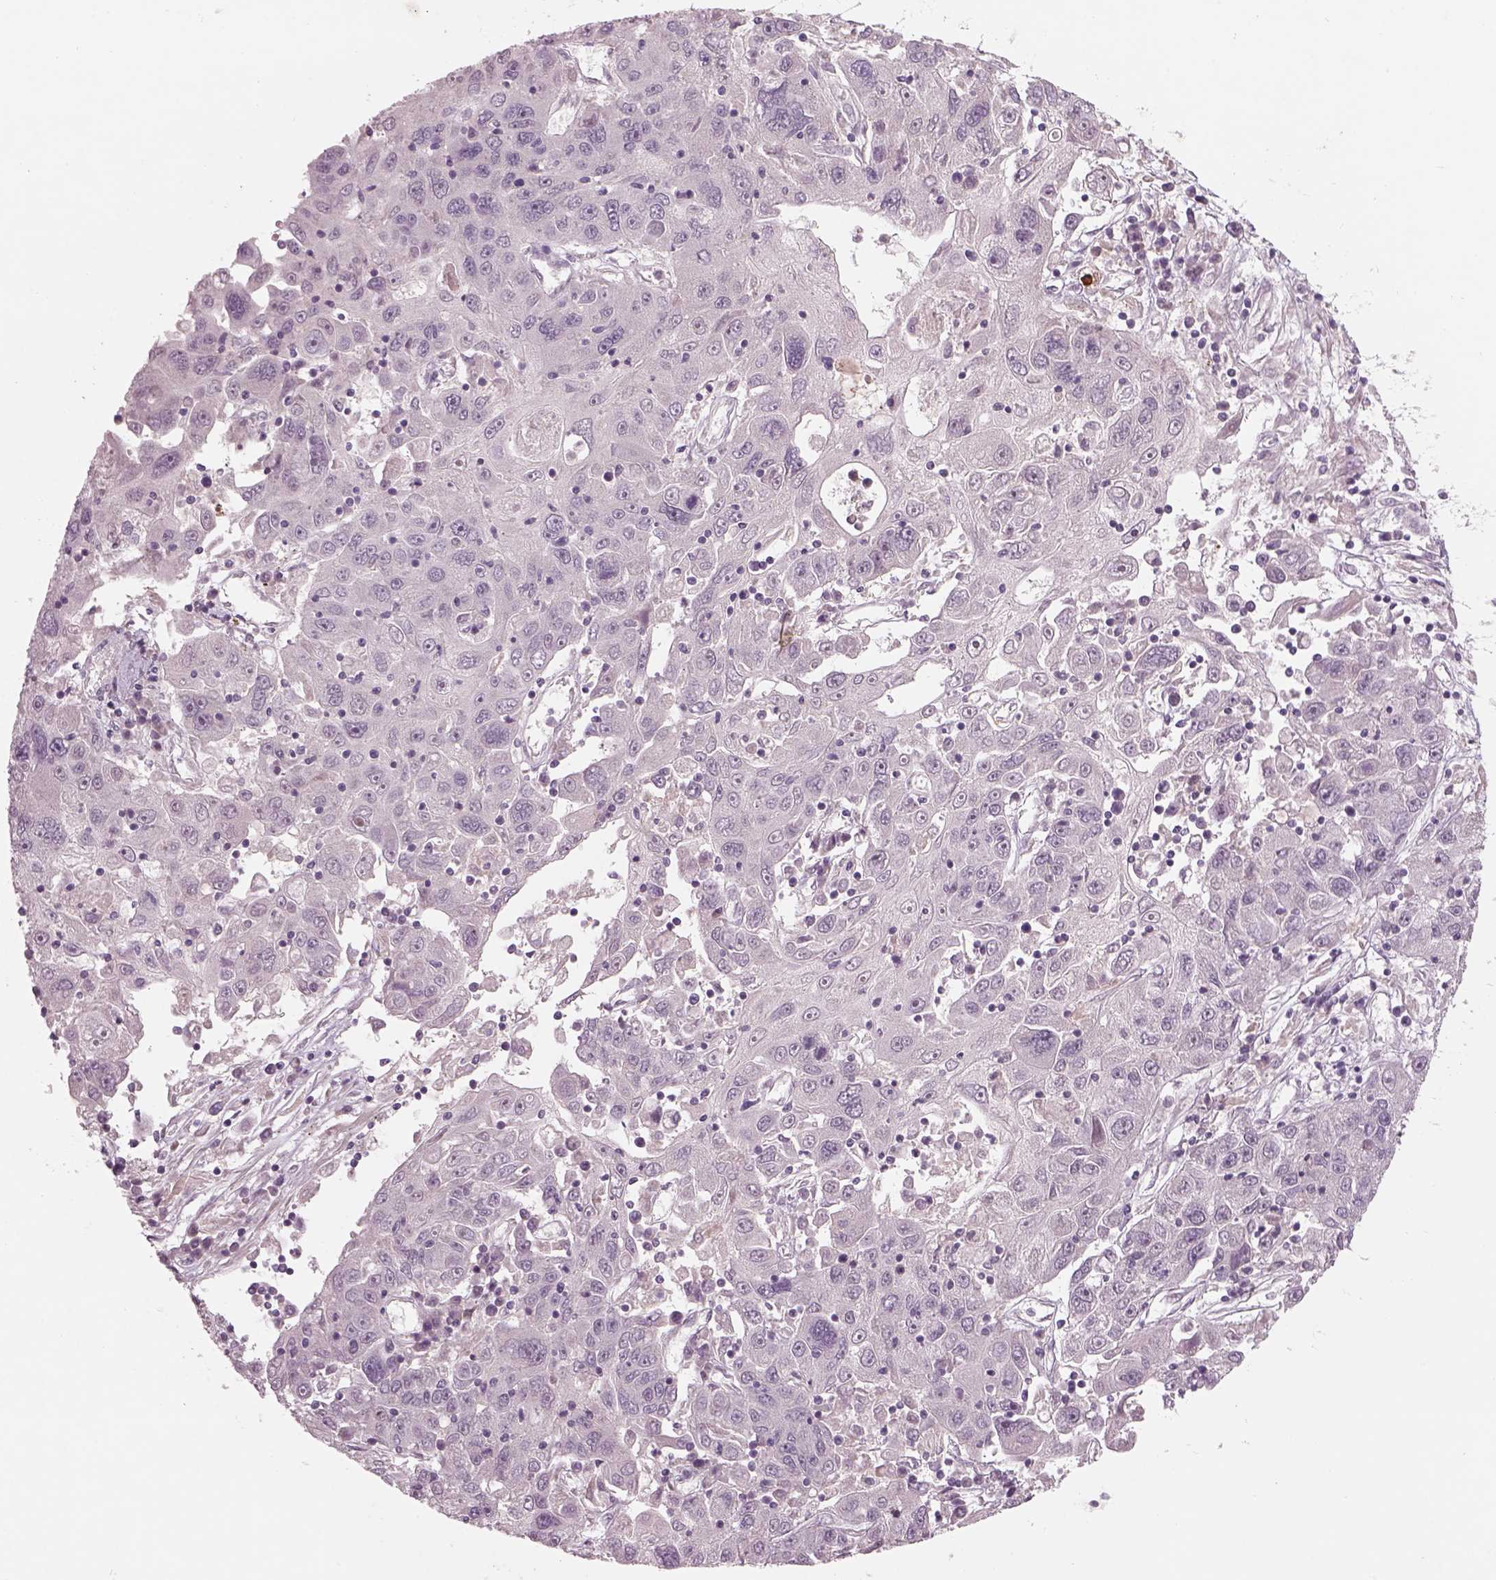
{"staining": {"intensity": "negative", "quantity": "none", "location": "none"}, "tissue": "stomach cancer", "cell_type": "Tumor cells", "image_type": "cancer", "snomed": [{"axis": "morphology", "description": "Adenocarcinoma, NOS"}, {"axis": "topography", "description": "Stomach"}], "caption": "DAB (3,3'-diaminobenzidine) immunohistochemical staining of adenocarcinoma (stomach) reveals no significant staining in tumor cells. (IHC, brightfield microscopy, high magnification).", "gene": "PENK", "patient": {"sex": "male", "age": 56}}